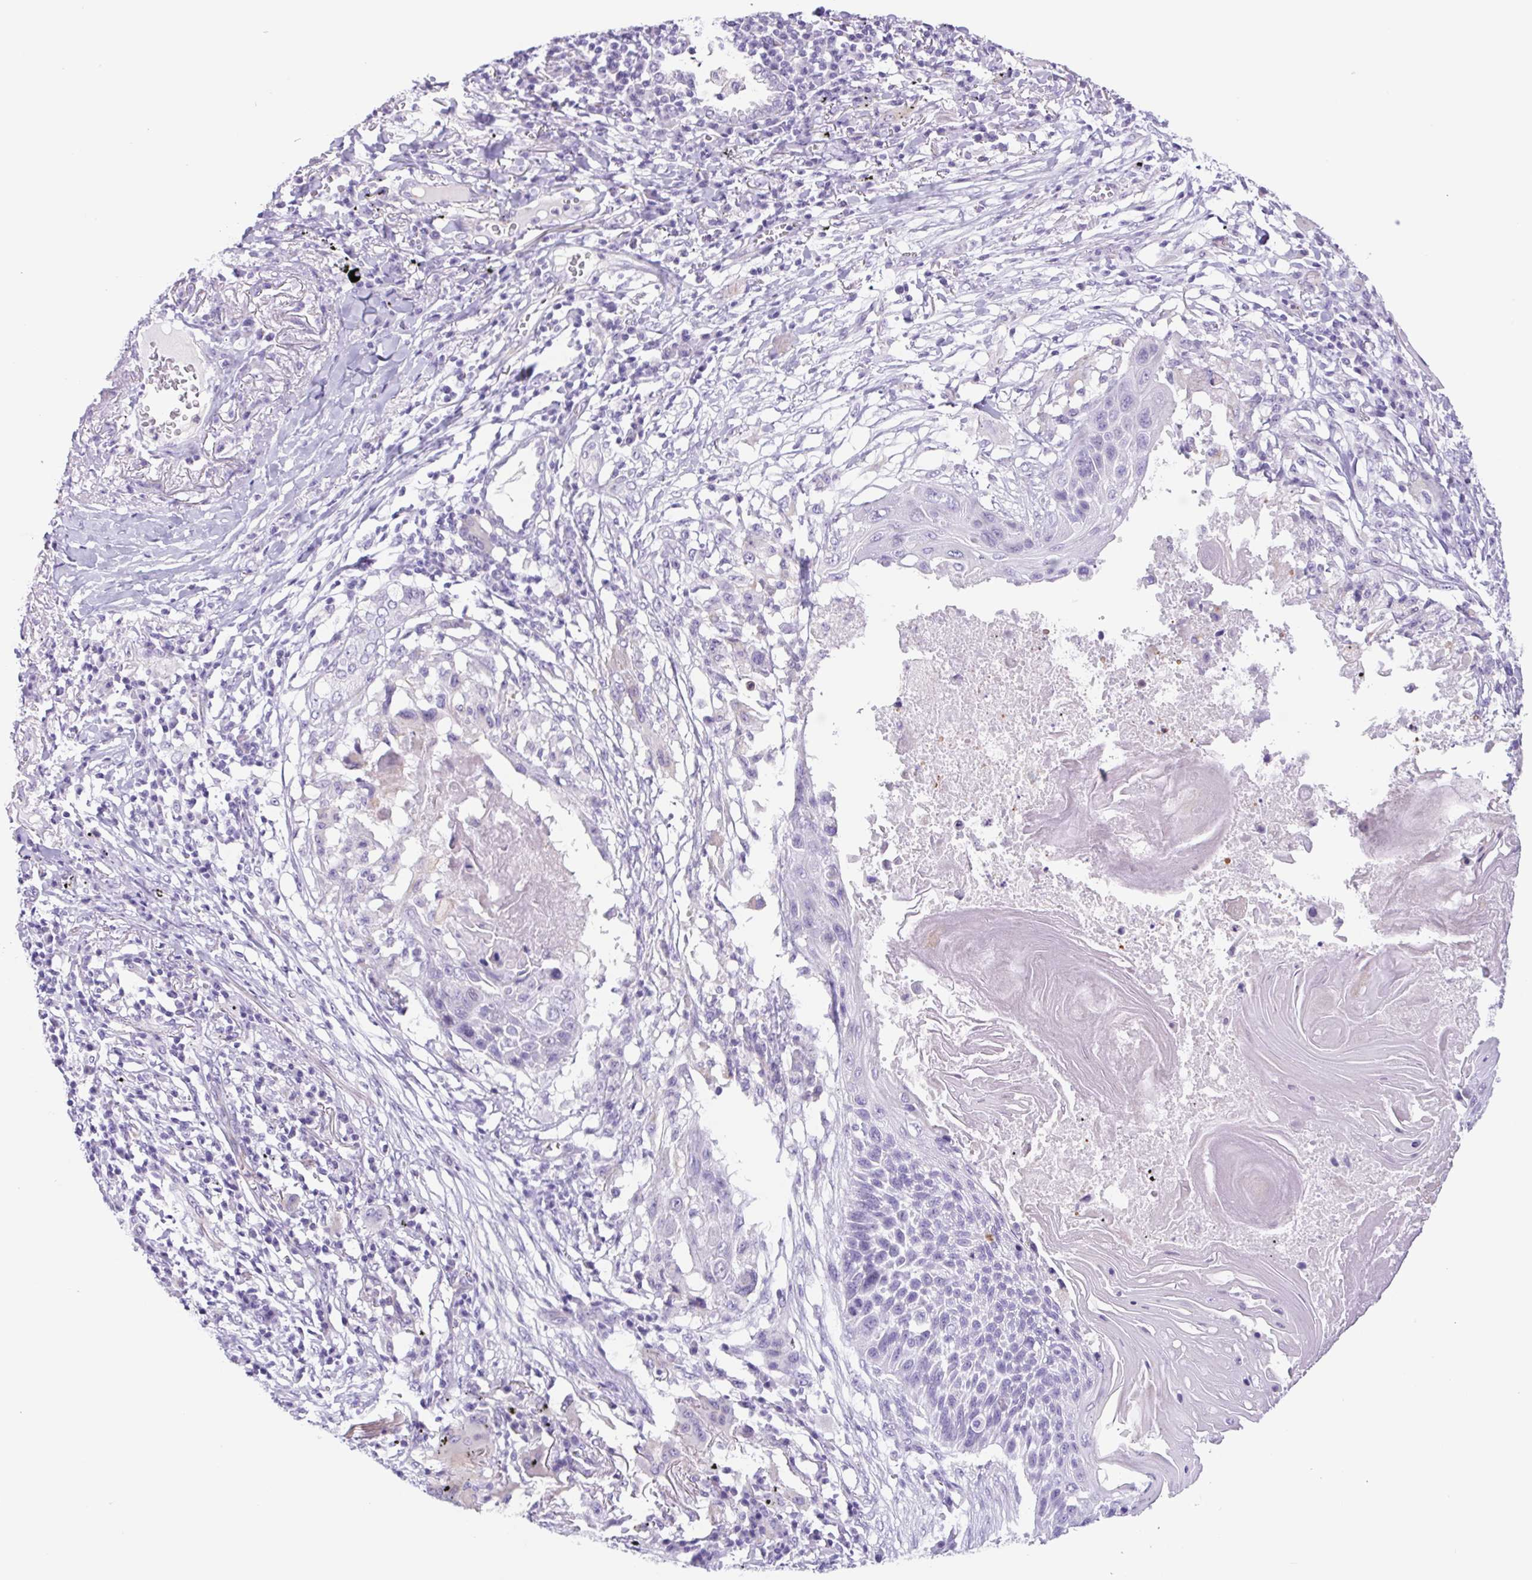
{"staining": {"intensity": "negative", "quantity": "none", "location": "none"}, "tissue": "lung cancer", "cell_type": "Tumor cells", "image_type": "cancer", "snomed": [{"axis": "morphology", "description": "Squamous cell carcinoma, NOS"}, {"axis": "topography", "description": "Lung"}], "caption": "Tumor cells are negative for protein expression in human lung cancer (squamous cell carcinoma).", "gene": "CYP21A2", "patient": {"sex": "male", "age": 78}}